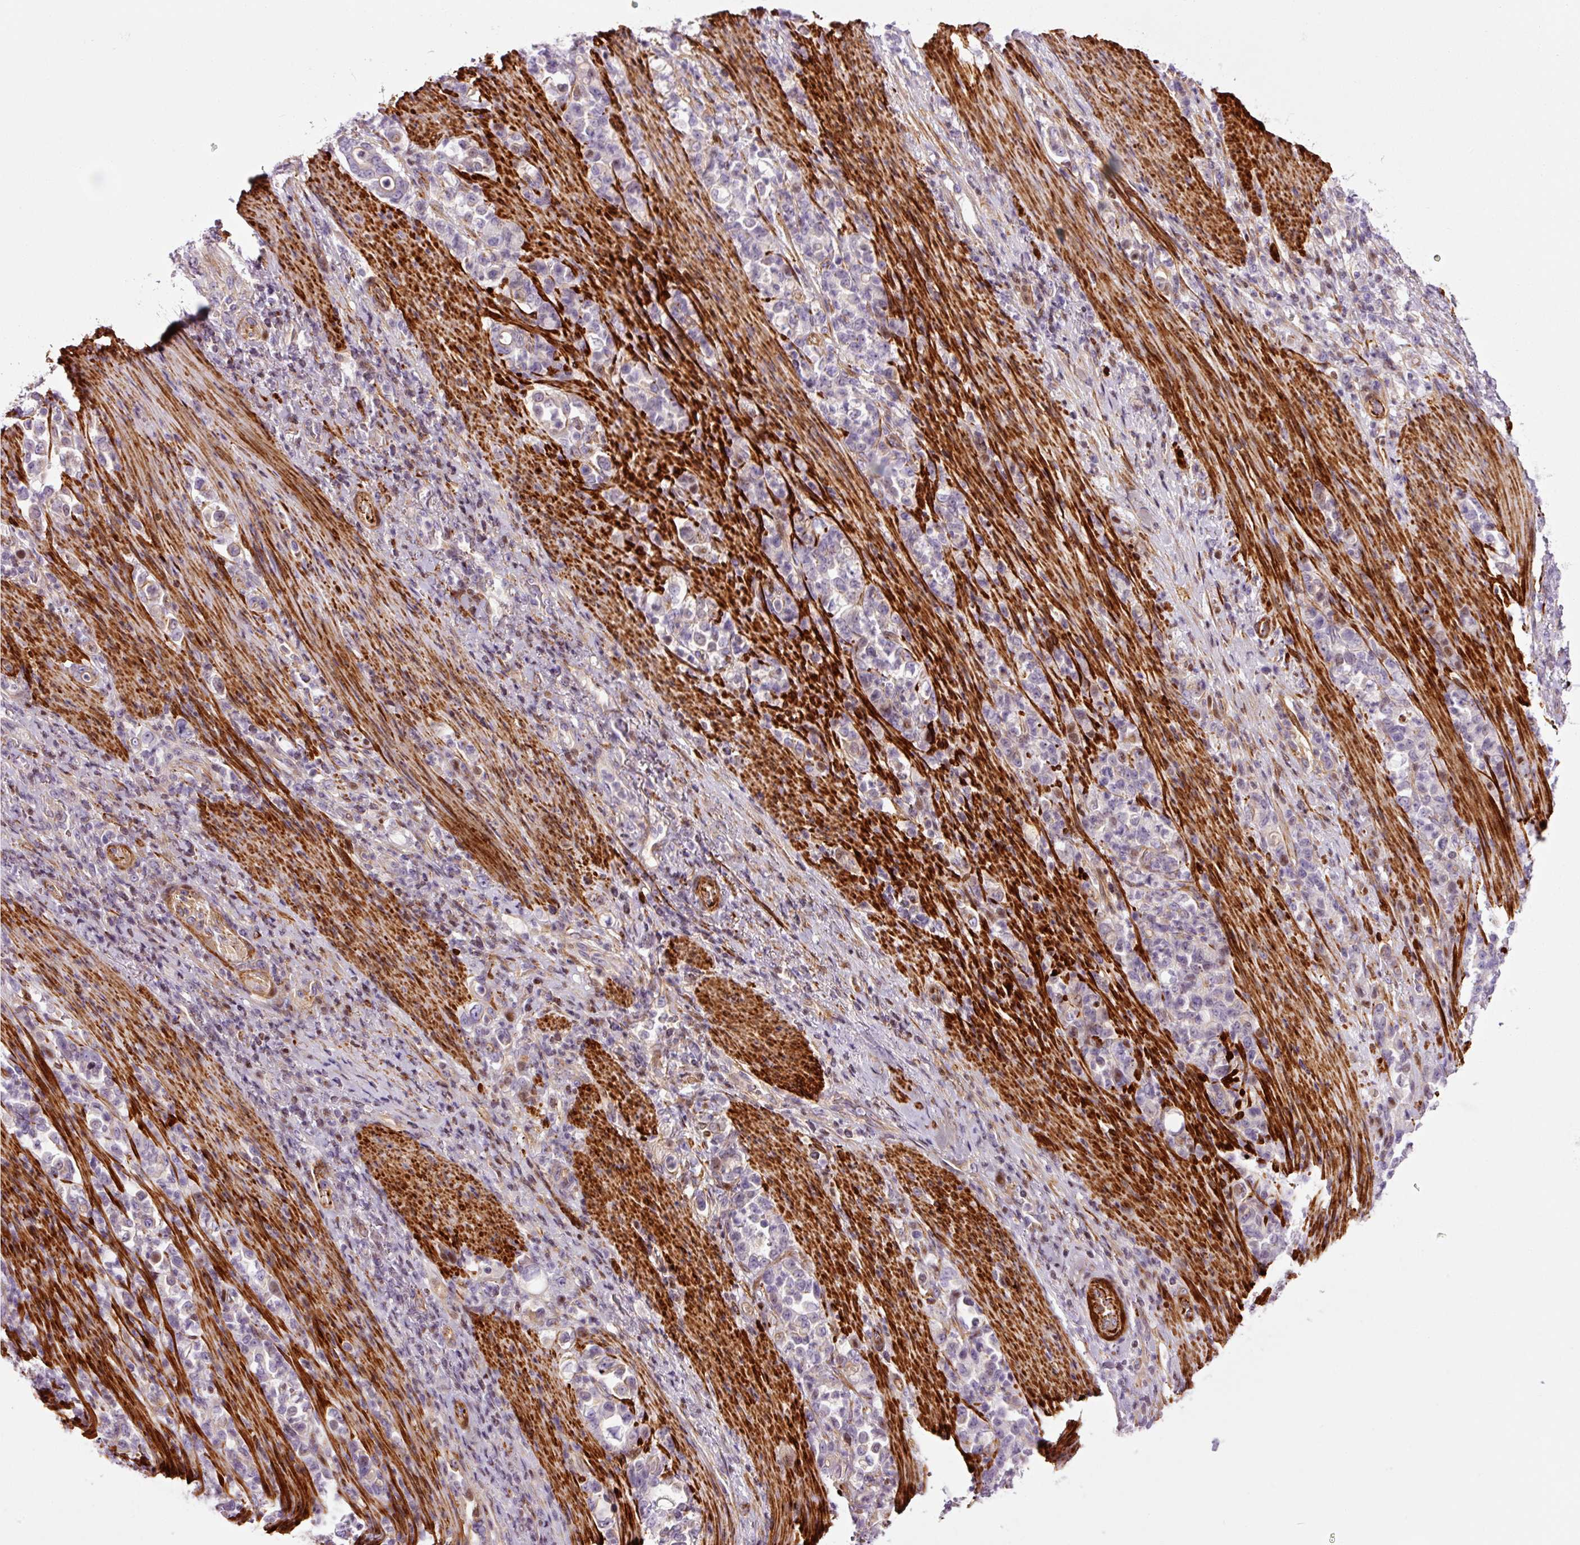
{"staining": {"intensity": "negative", "quantity": "none", "location": "none"}, "tissue": "stomach cancer", "cell_type": "Tumor cells", "image_type": "cancer", "snomed": [{"axis": "morphology", "description": "Normal tissue, NOS"}, {"axis": "morphology", "description": "Adenocarcinoma, NOS"}, {"axis": "topography", "description": "Stomach"}], "caption": "IHC micrograph of stomach adenocarcinoma stained for a protein (brown), which displays no staining in tumor cells.", "gene": "ANKRD20A1", "patient": {"sex": "female", "age": 79}}